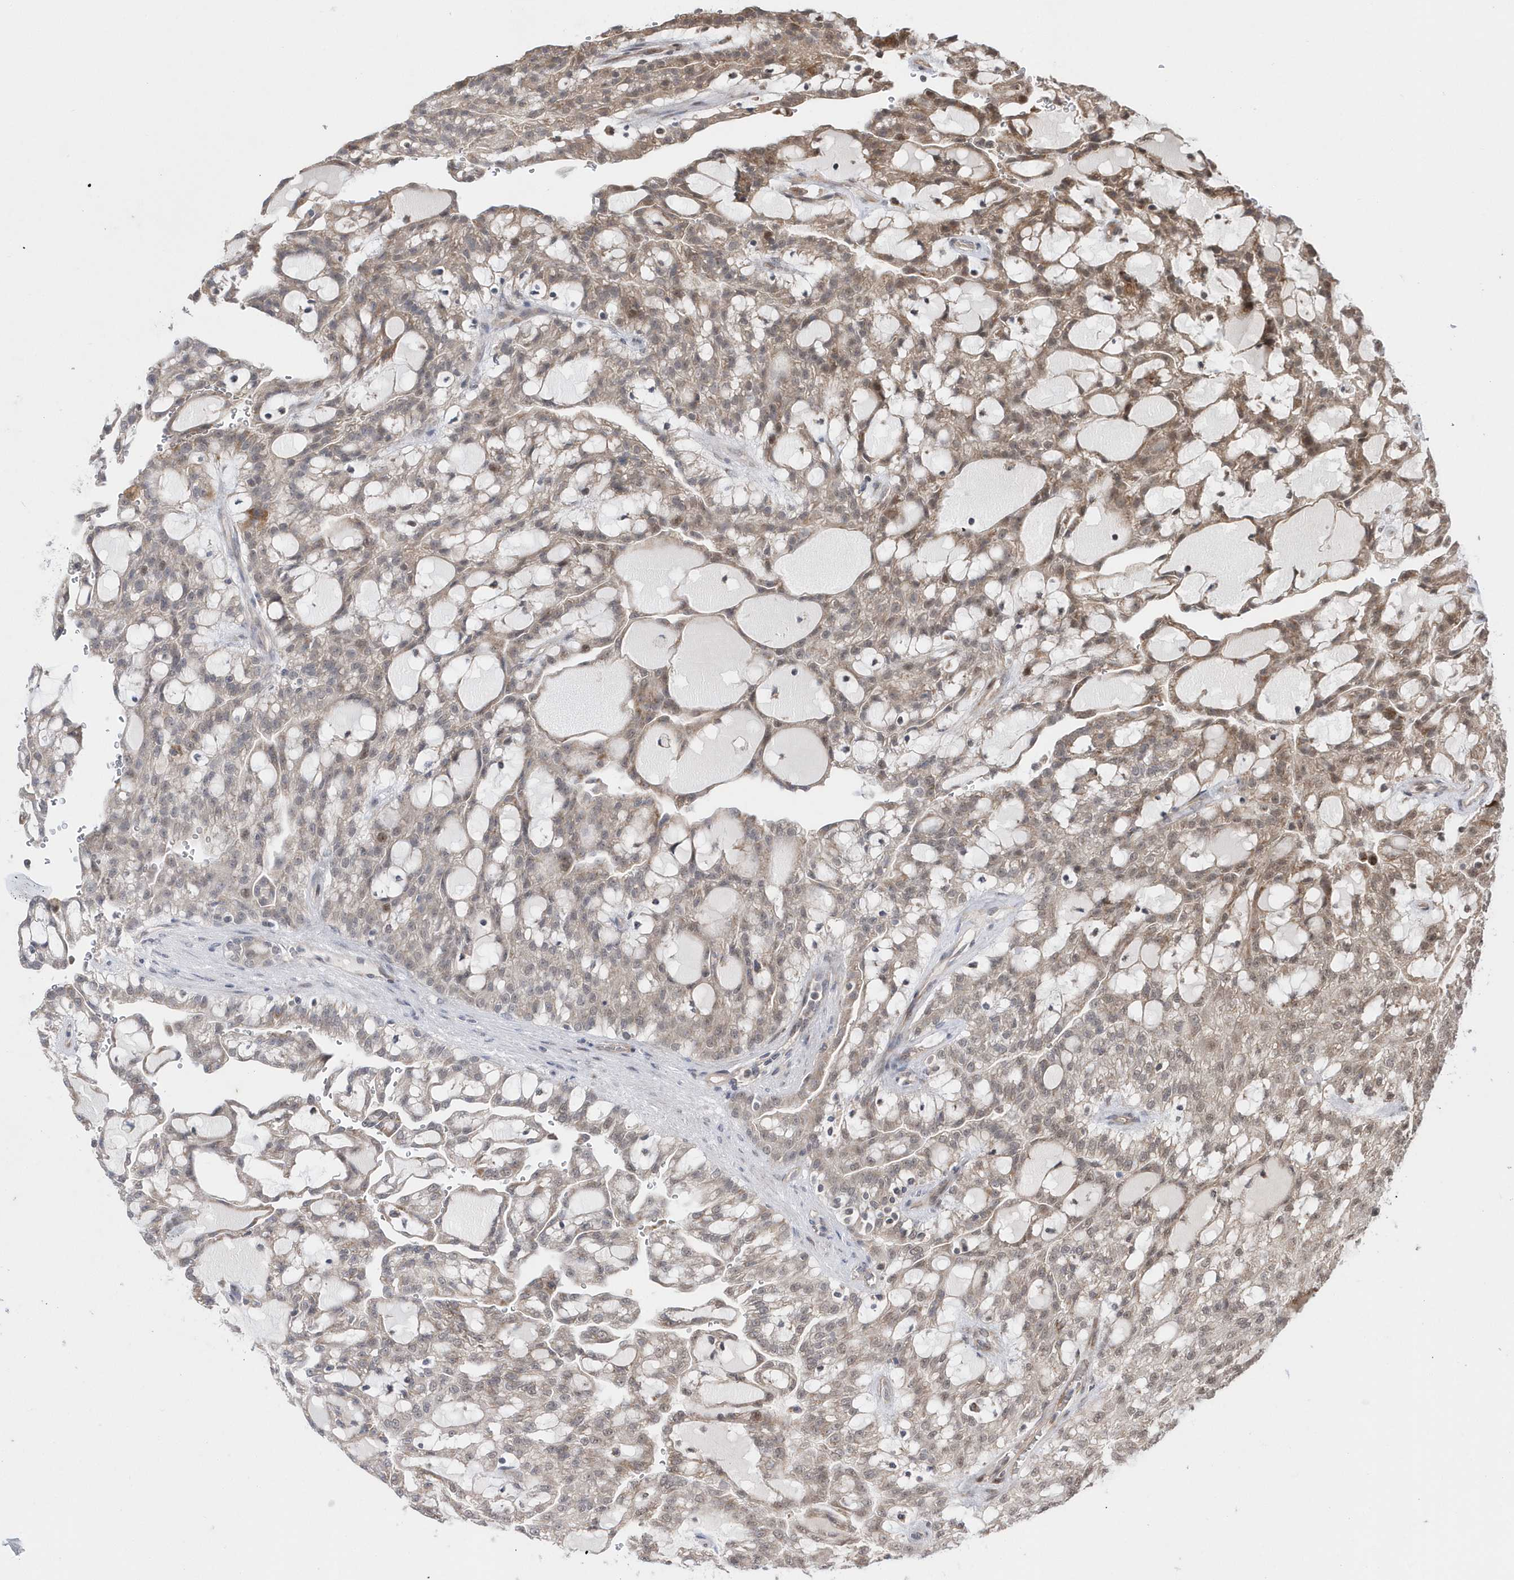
{"staining": {"intensity": "moderate", "quantity": "<25%", "location": "cytoplasmic/membranous,nuclear"}, "tissue": "renal cancer", "cell_type": "Tumor cells", "image_type": "cancer", "snomed": [{"axis": "morphology", "description": "Adenocarcinoma, NOS"}, {"axis": "topography", "description": "Kidney"}], "caption": "An IHC image of tumor tissue is shown. Protein staining in brown labels moderate cytoplasmic/membranous and nuclear positivity in renal cancer (adenocarcinoma) within tumor cells. Nuclei are stained in blue.", "gene": "DALRD3", "patient": {"sex": "male", "age": 63}}